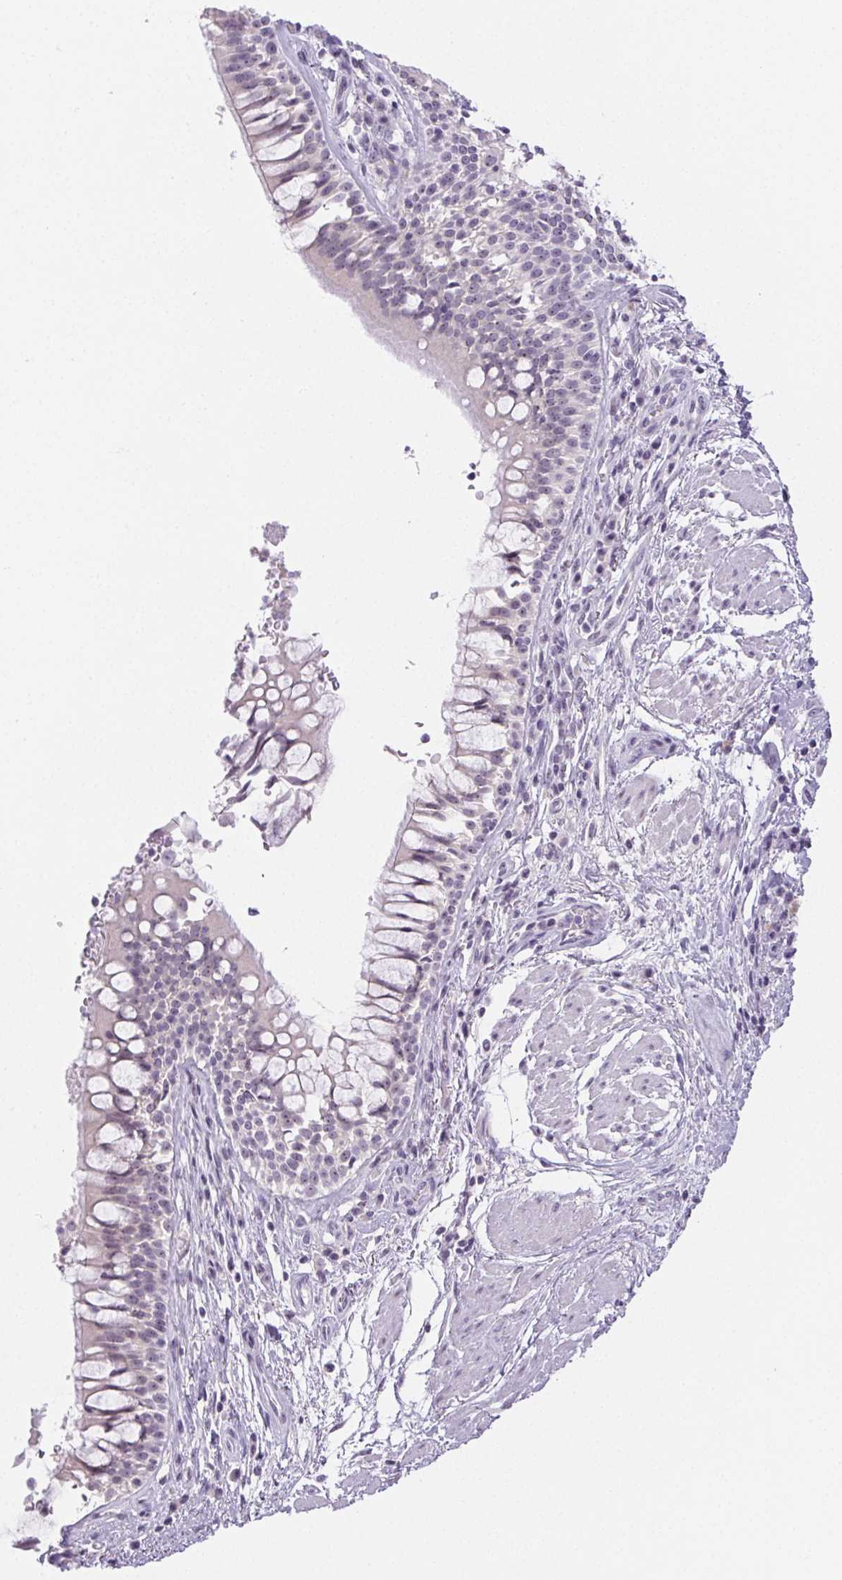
{"staining": {"intensity": "negative", "quantity": "none", "location": "none"}, "tissue": "adipose tissue", "cell_type": "Adipocytes", "image_type": "normal", "snomed": [{"axis": "morphology", "description": "Normal tissue, NOS"}, {"axis": "topography", "description": "Cartilage tissue"}, {"axis": "topography", "description": "Bronchus"}], "caption": "Micrograph shows no protein positivity in adipocytes of unremarkable adipose tissue.", "gene": "ST8SIA3", "patient": {"sex": "male", "age": 64}}